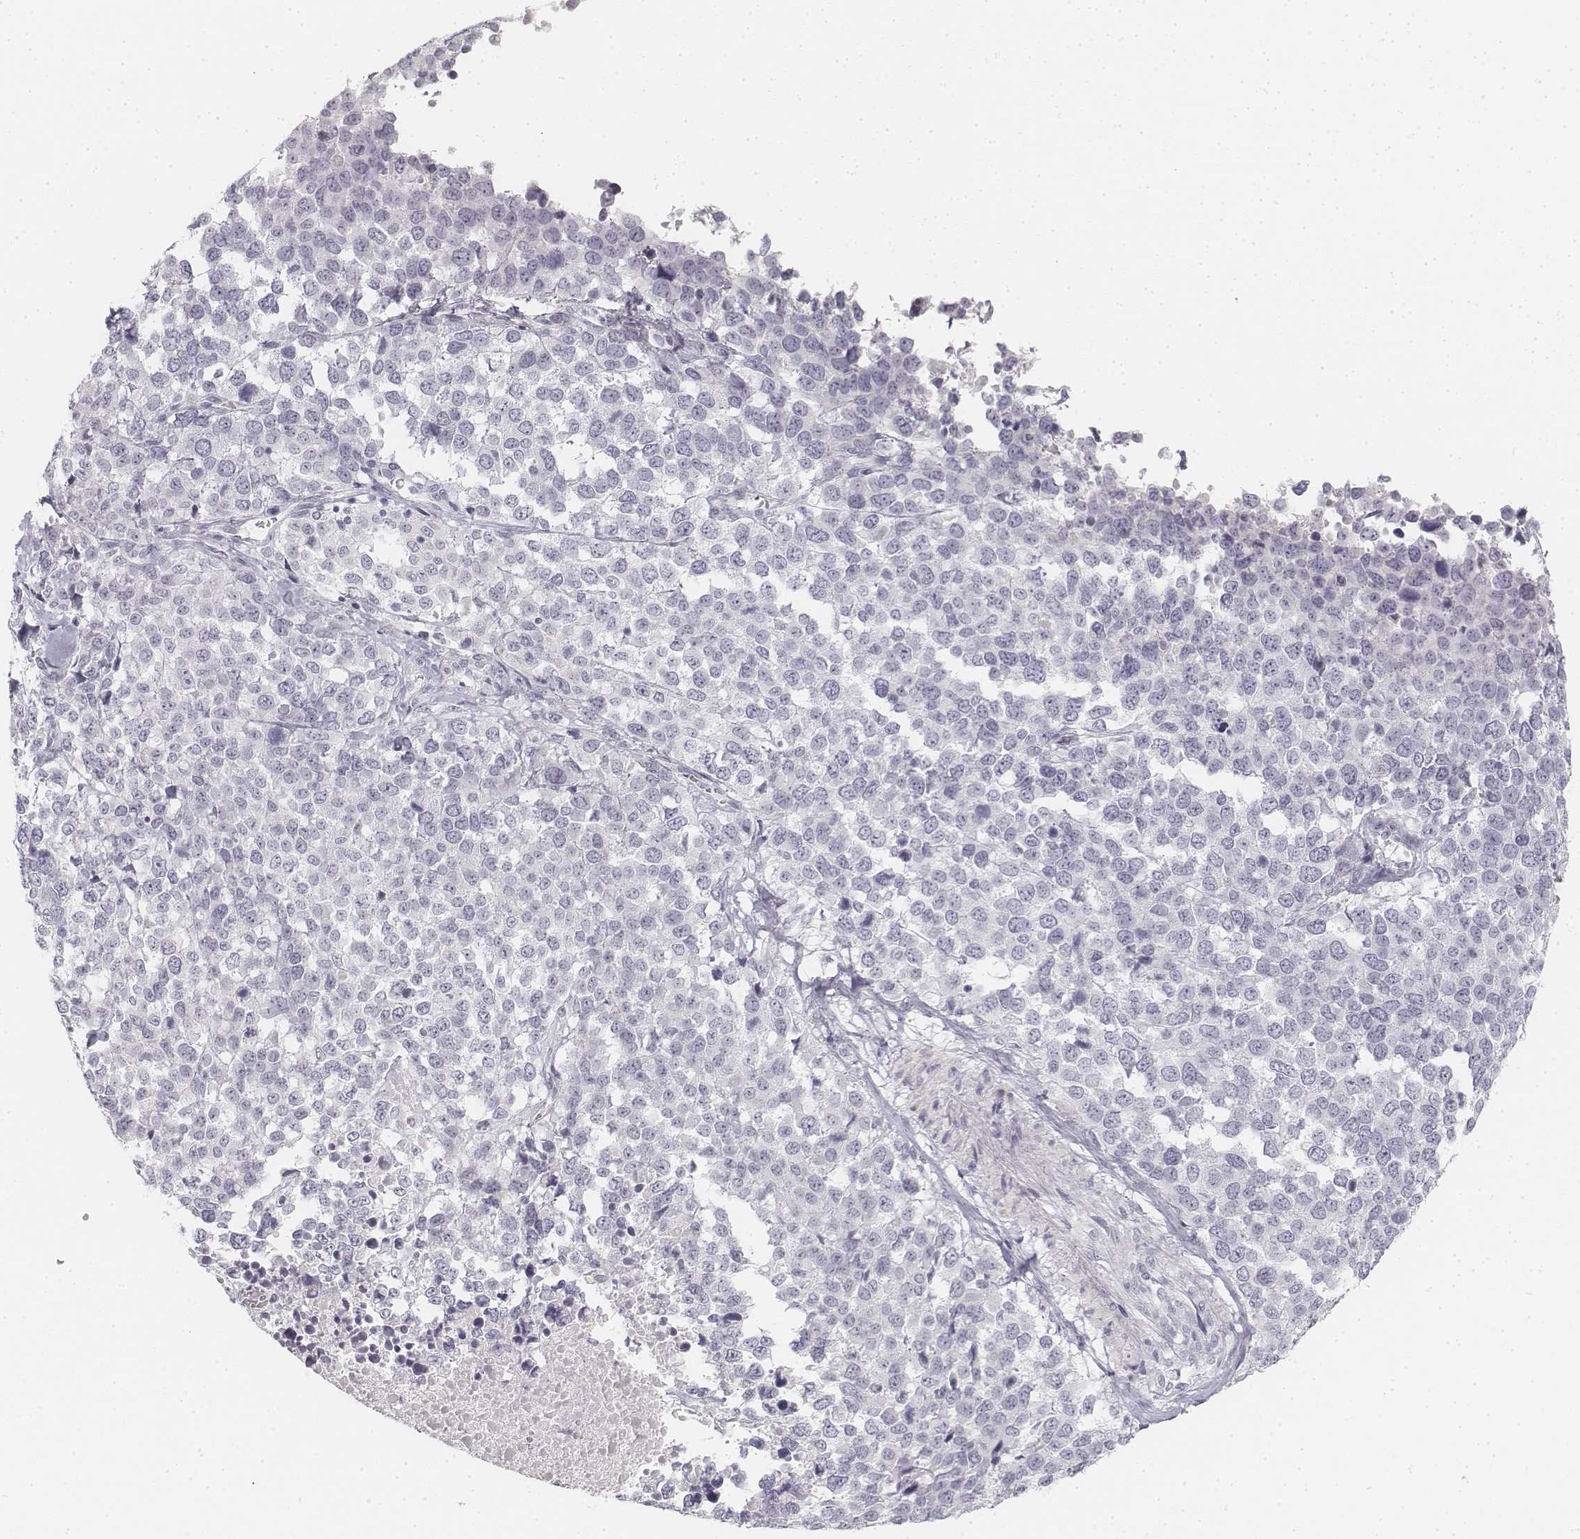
{"staining": {"intensity": "negative", "quantity": "none", "location": "none"}, "tissue": "melanoma", "cell_type": "Tumor cells", "image_type": "cancer", "snomed": [{"axis": "morphology", "description": "Malignant melanoma, Metastatic site"}, {"axis": "topography", "description": "Skin"}], "caption": "IHC of human malignant melanoma (metastatic site) exhibits no positivity in tumor cells. Brightfield microscopy of IHC stained with DAB (brown) and hematoxylin (blue), captured at high magnification.", "gene": "DSG4", "patient": {"sex": "male", "age": 84}}